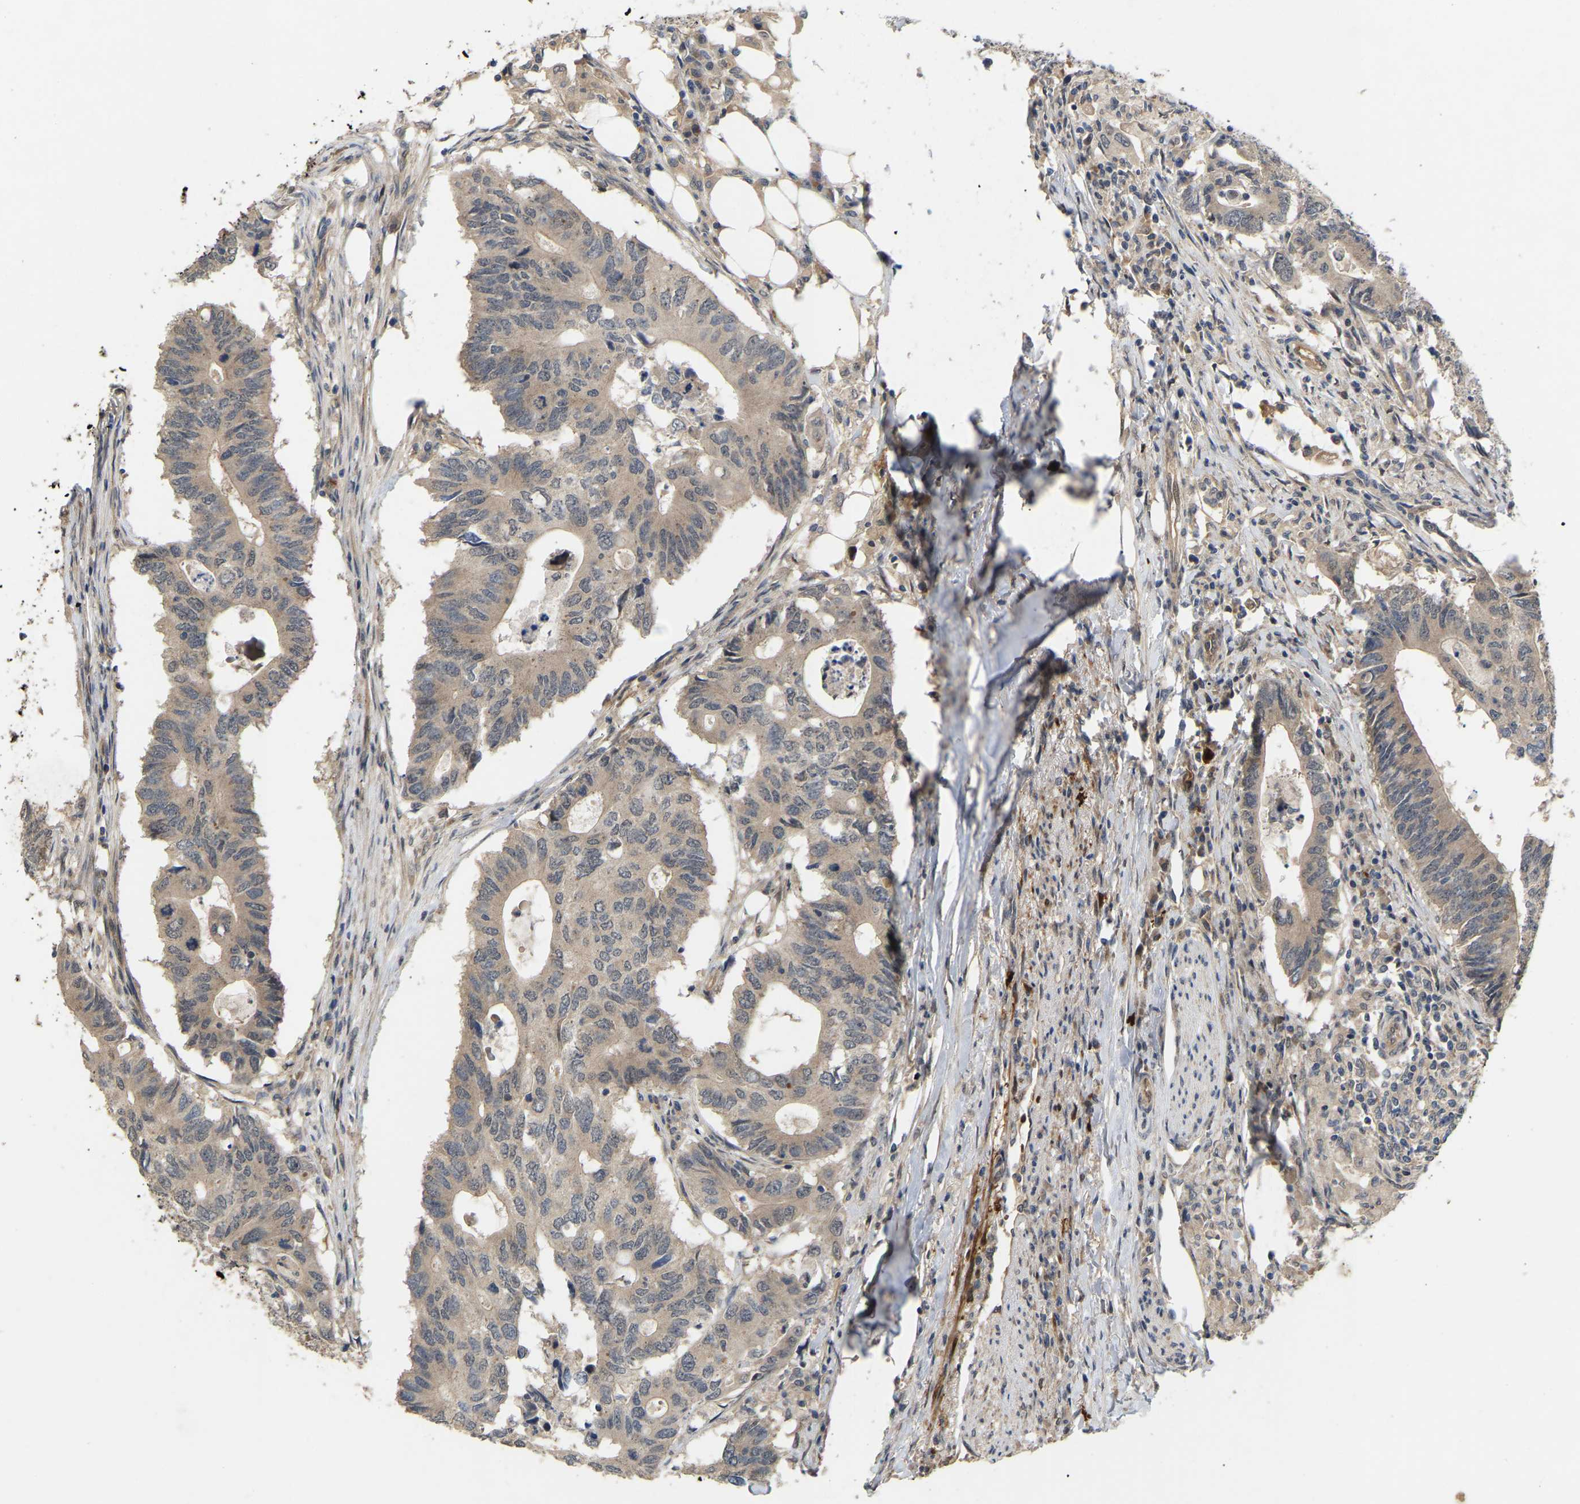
{"staining": {"intensity": "weak", "quantity": ">75%", "location": "cytoplasmic/membranous"}, "tissue": "colorectal cancer", "cell_type": "Tumor cells", "image_type": "cancer", "snomed": [{"axis": "morphology", "description": "Adenocarcinoma, NOS"}, {"axis": "topography", "description": "Colon"}], "caption": "Weak cytoplasmic/membranous expression is seen in approximately >75% of tumor cells in colorectal adenocarcinoma. The protein is shown in brown color, while the nuclei are stained blue.", "gene": "LIMK2", "patient": {"sex": "male", "age": 71}}